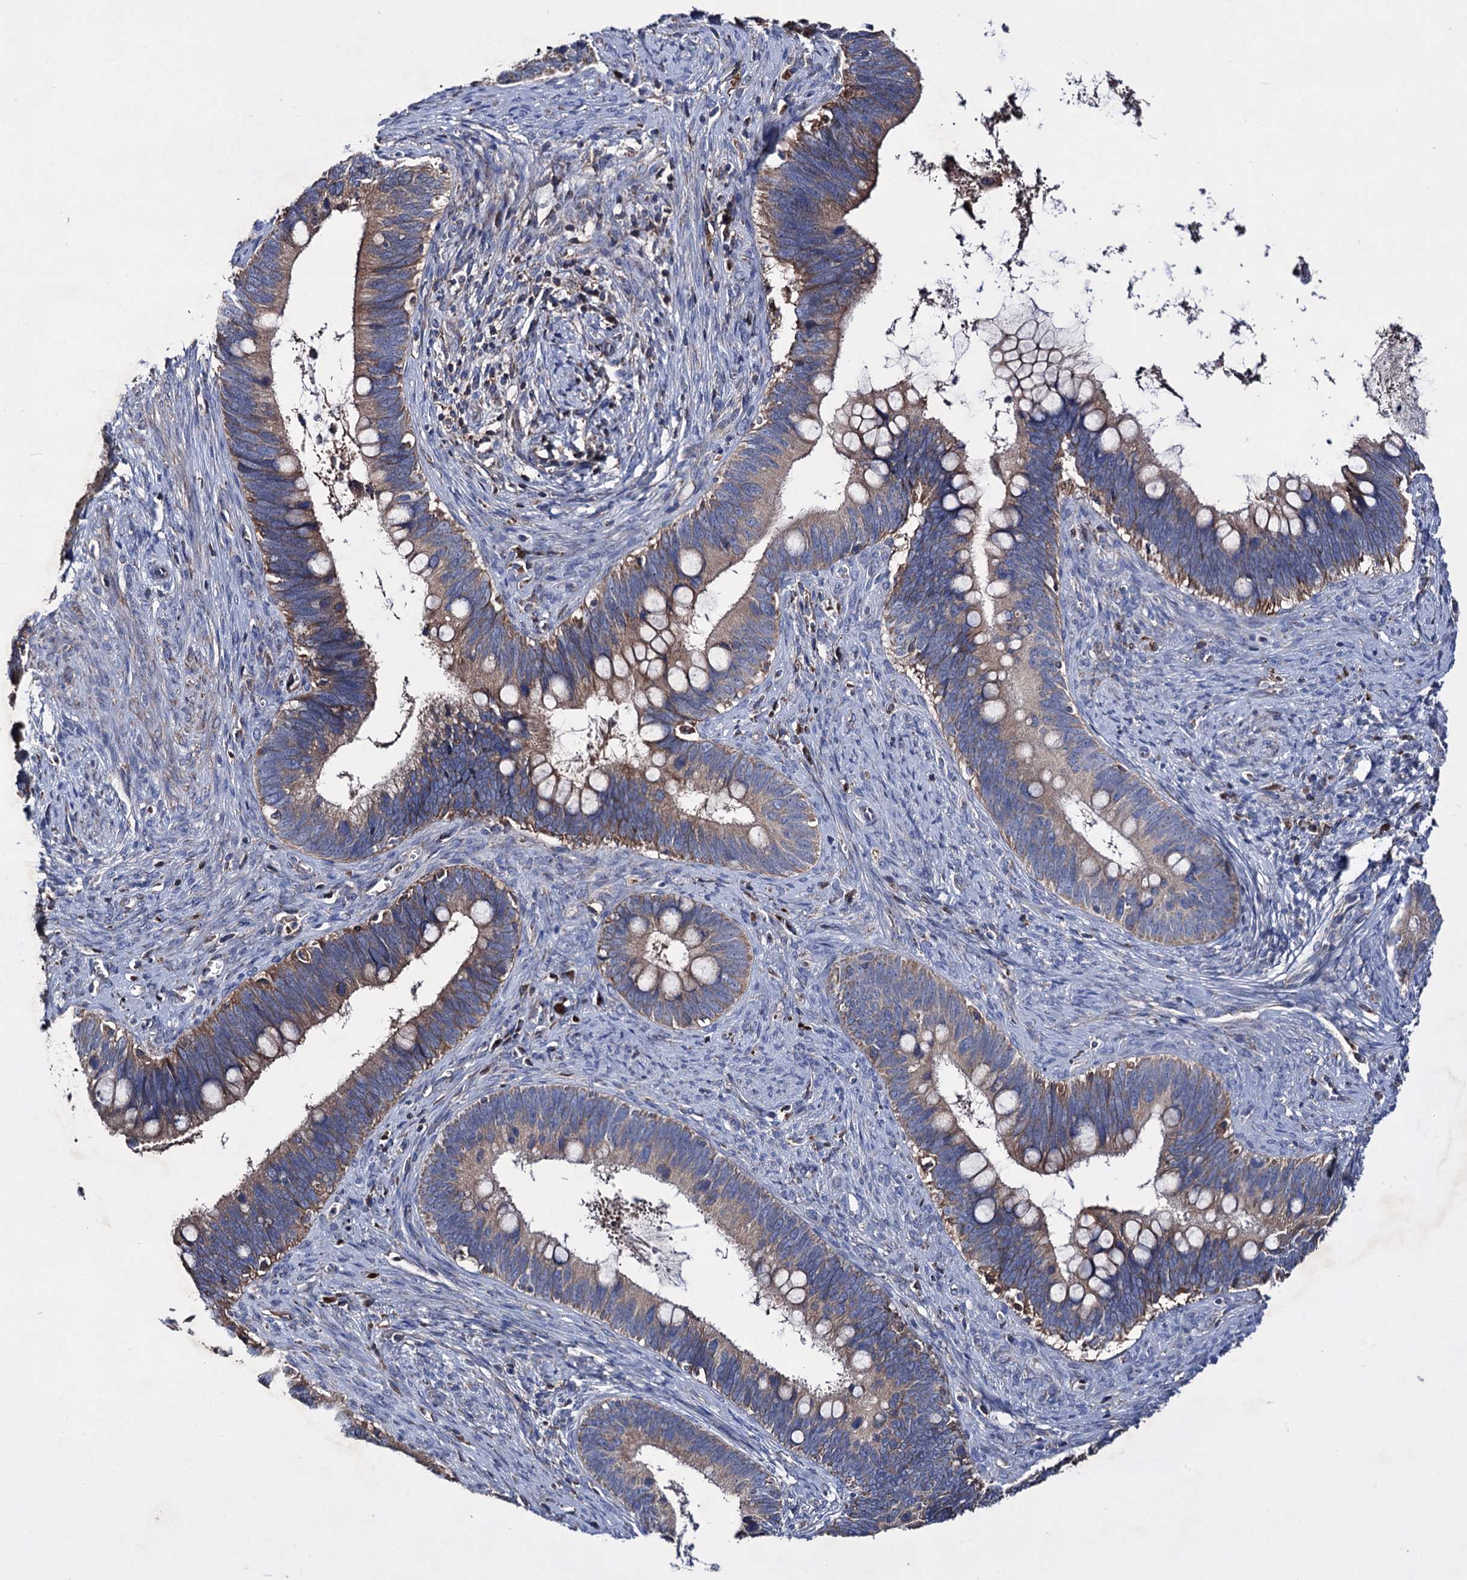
{"staining": {"intensity": "weak", "quantity": ">75%", "location": "cytoplasmic/membranous"}, "tissue": "cervical cancer", "cell_type": "Tumor cells", "image_type": "cancer", "snomed": [{"axis": "morphology", "description": "Adenocarcinoma, NOS"}, {"axis": "topography", "description": "Cervix"}], "caption": "Cervical cancer (adenocarcinoma) stained for a protein shows weak cytoplasmic/membranous positivity in tumor cells. The protein is shown in brown color, while the nuclei are stained blue.", "gene": "CLPB", "patient": {"sex": "female", "age": 42}}